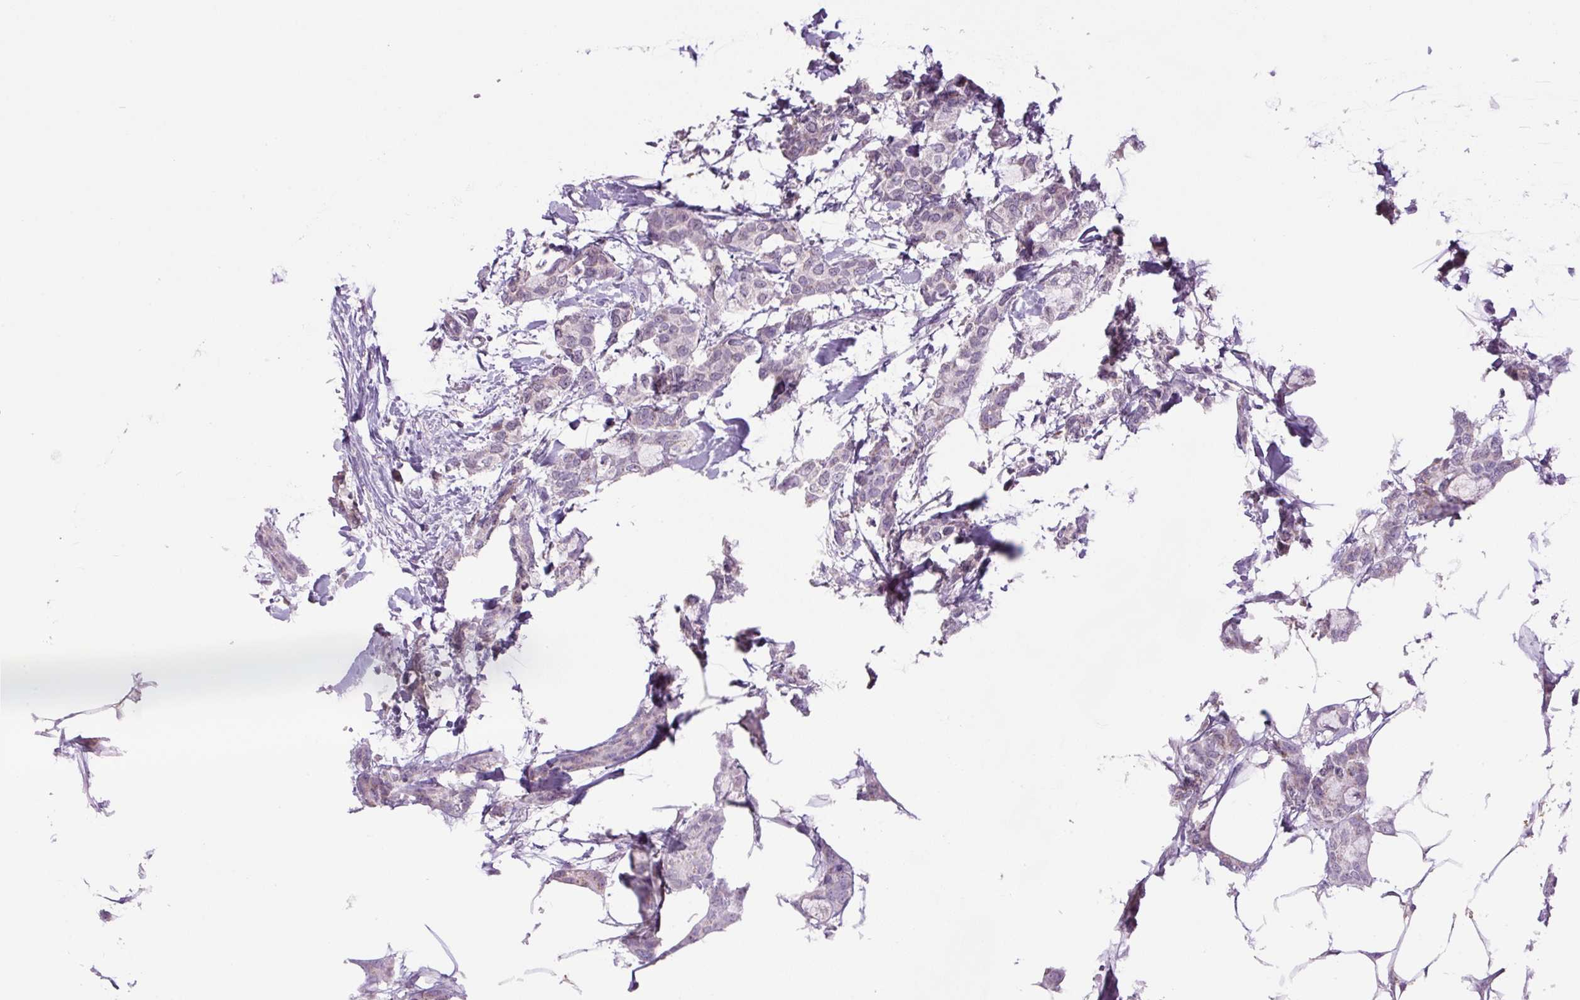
{"staining": {"intensity": "negative", "quantity": "none", "location": "none"}, "tissue": "breast cancer", "cell_type": "Tumor cells", "image_type": "cancer", "snomed": [{"axis": "morphology", "description": "Duct carcinoma"}, {"axis": "topography", "description": "Breast"}], "caption": "An immunohistochemistry image of infiltrating ductal carcinoma (breast) is shown. There is no staining in tumor cells of infiltrating ductal carcinoma (breast).", "gene": "SGF29", "patient": {"sex": "female", "age": 73}}